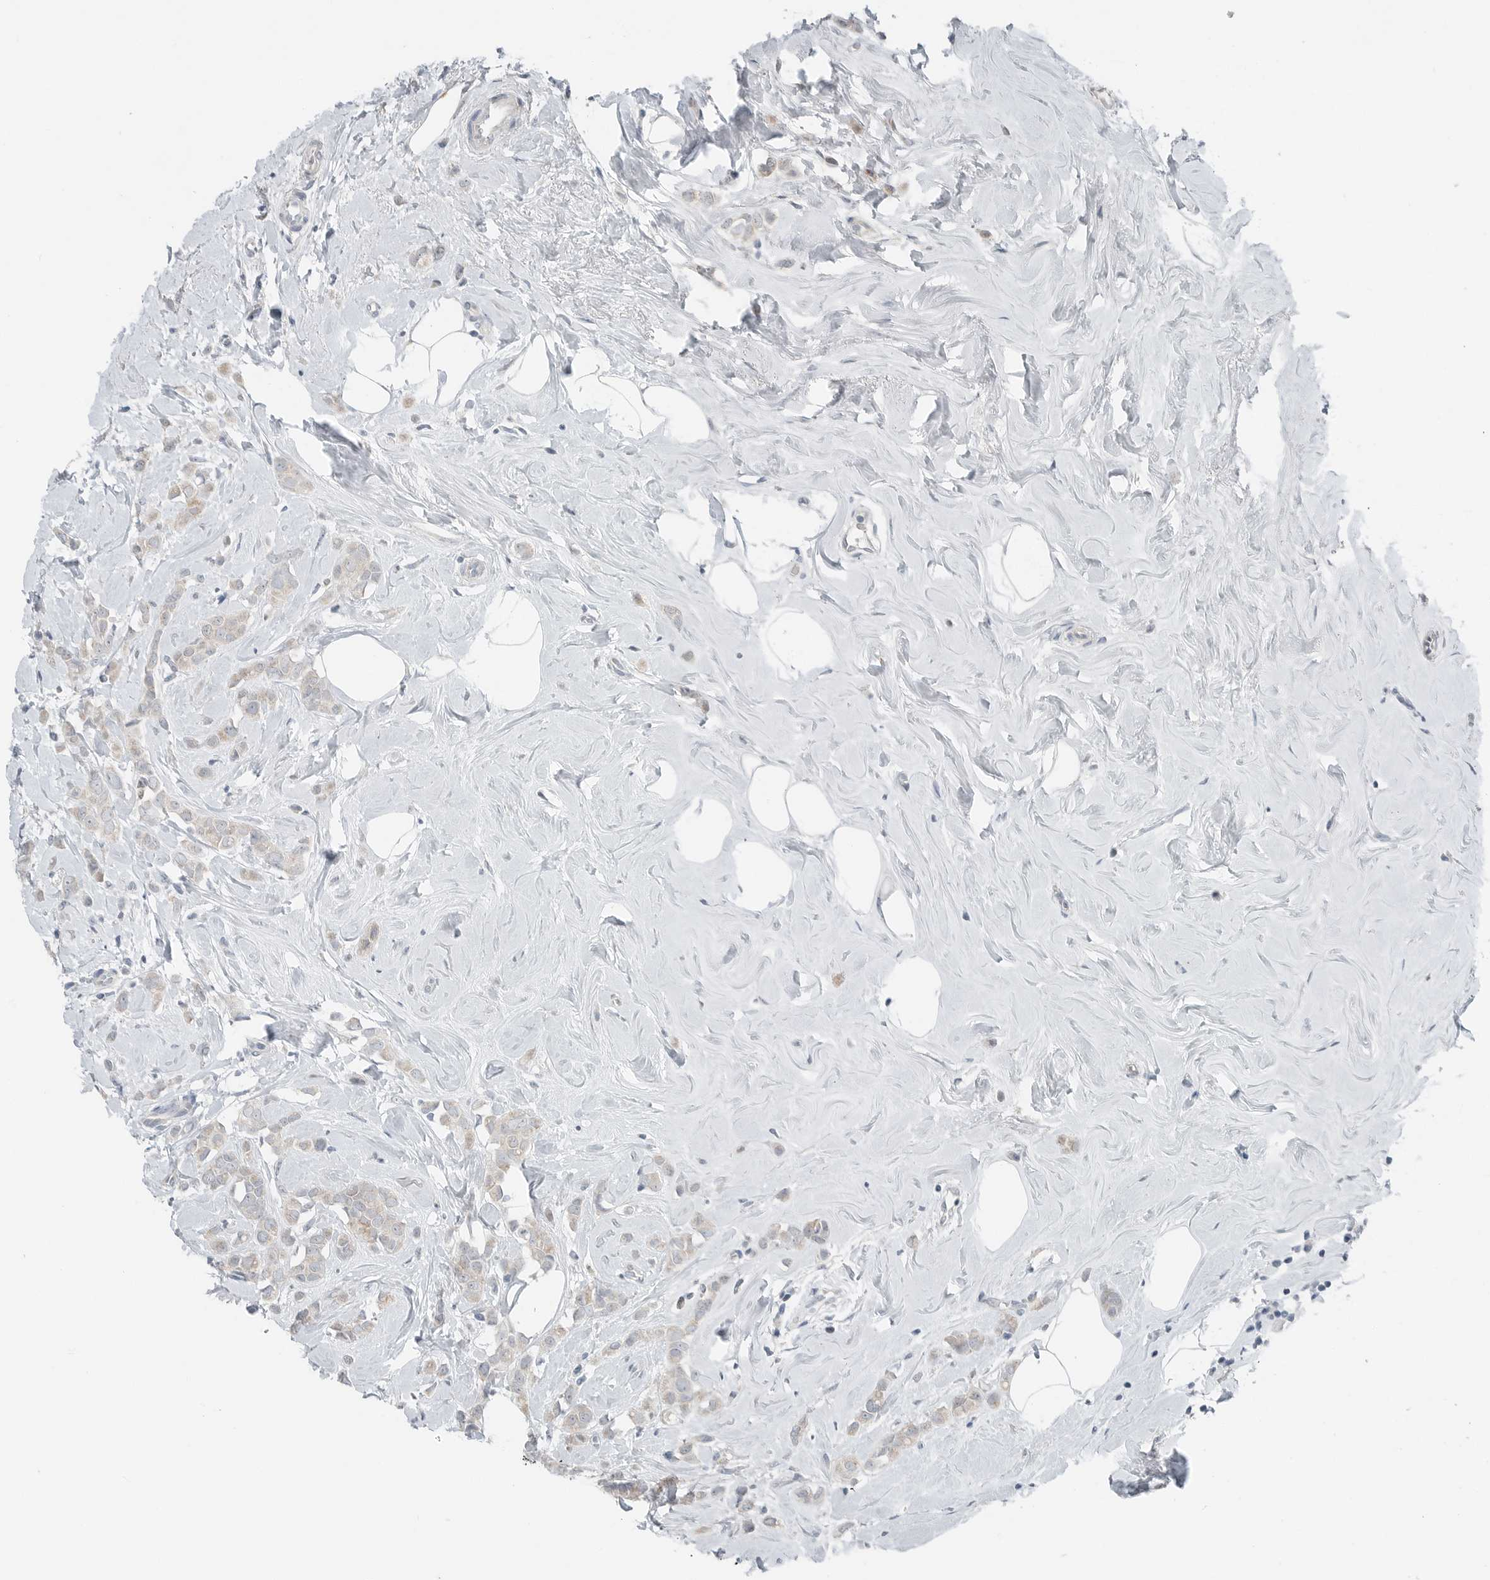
{"staining": {"intensity": "weak", "quantity": "25%-75%", "location": "cytoplasmic/membranous"}, "tissue": "breast cancer", "cell_type": "Tumor cells", "image_type": "cancer", "snomed": [{"axis": "morphology", "description": "Lobular carcinoma"}, {"axis": "topography", "description": "Breast"}], "caption": "The photomicrograph reveals staining of lobular carcinoma (breast), revealing weak cytoplasmic/membranous protein staining (brown color) within tumor cells.", "gene": "FCRLB", "patient": {"sex": "female", "age": 47}}